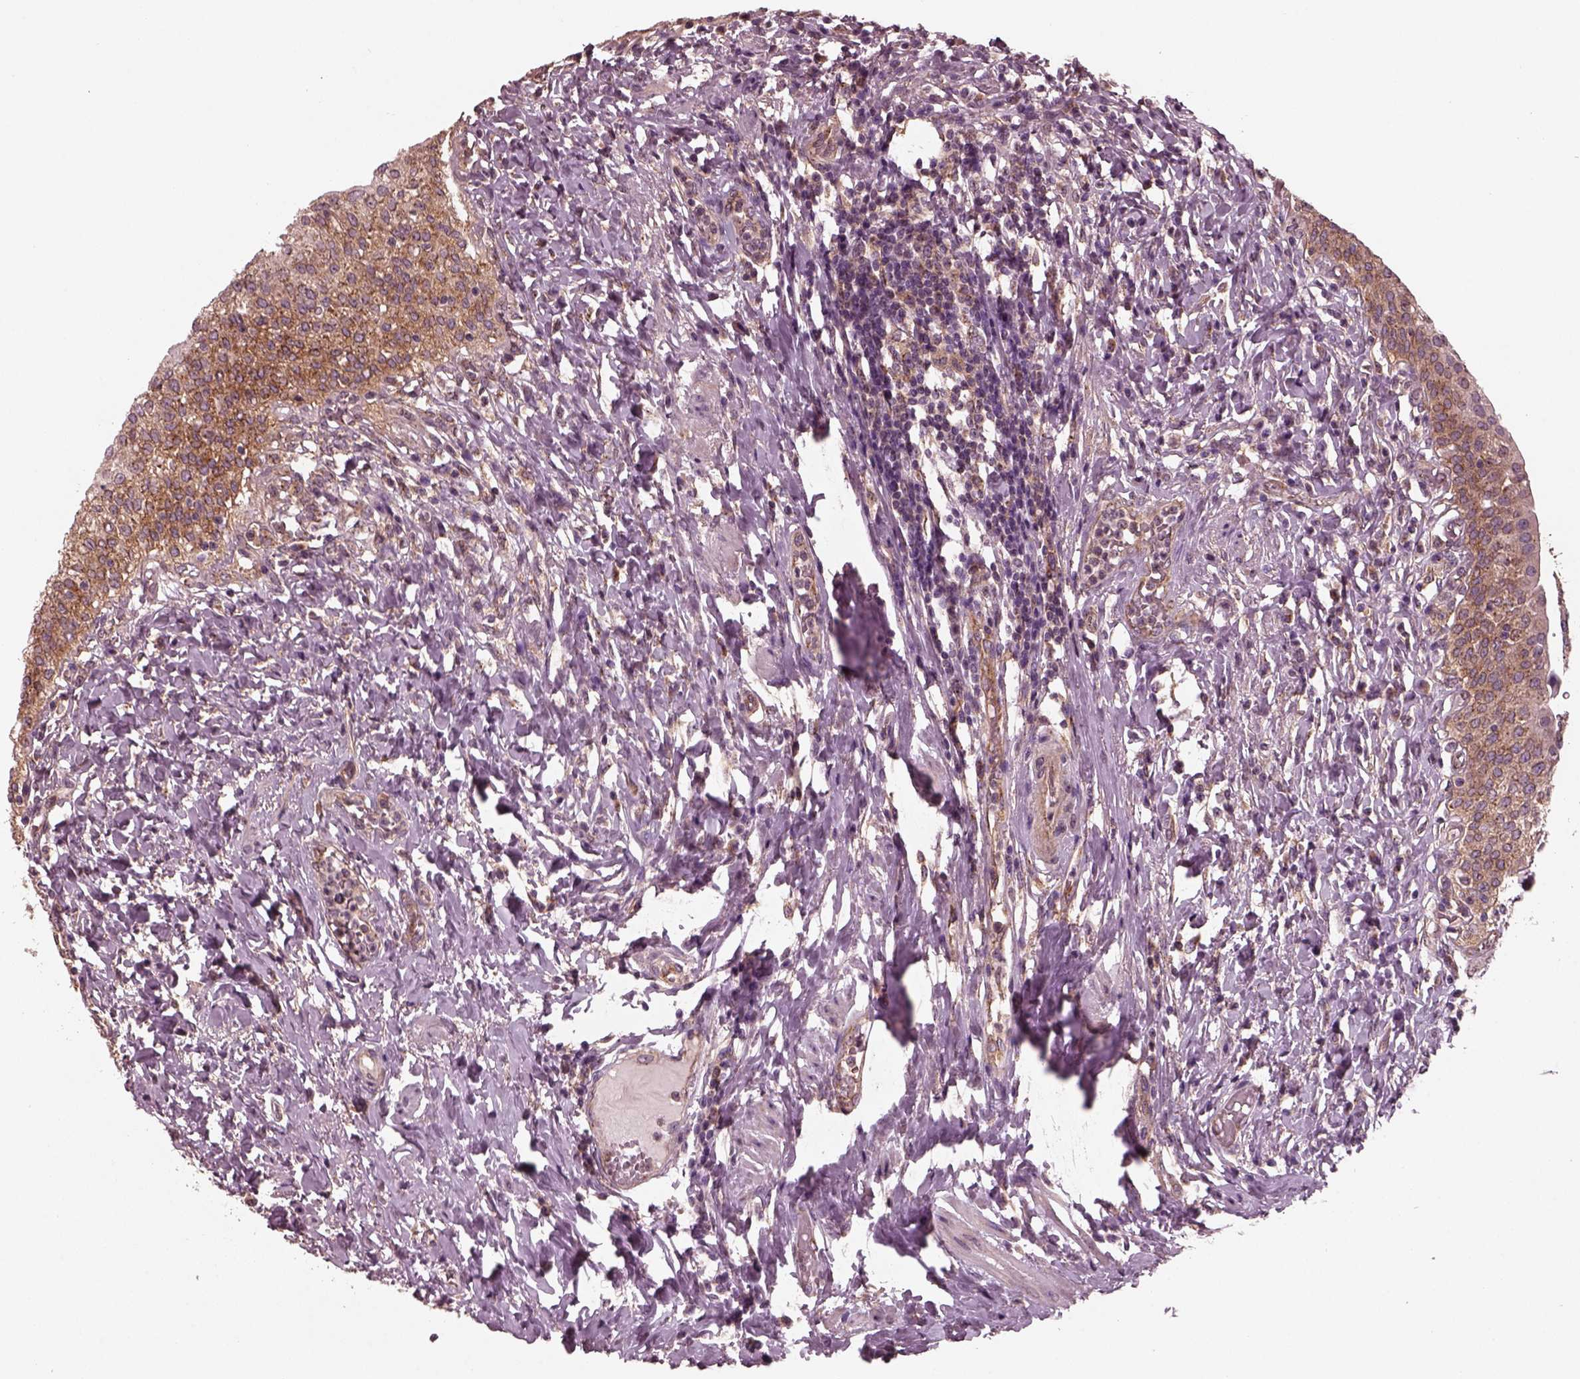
{"staining": {"intensity": "strong", "quantity": ">75%", "location": "cytoplasmic/membranous"}, "tissue": "urinary bladder", "cell_type": "Urothelial cells", "image_type": "normal", "snomed": [{"axis": "morphology", "description": "Normal tissue, NOS"}, {"axis": "morphology", "description": "Inflammation, NOS"}, {"axis": "topography", "description": "Urinary bladder"}], "caption": "IHC (DAB) staining of benign human urinary bladder reveals strong cytoplasmic/membranous protein positivity in about >75% of urothelial cells.", "gene": "TUBG1", "patient": {"sex": "male", "age": 64}}